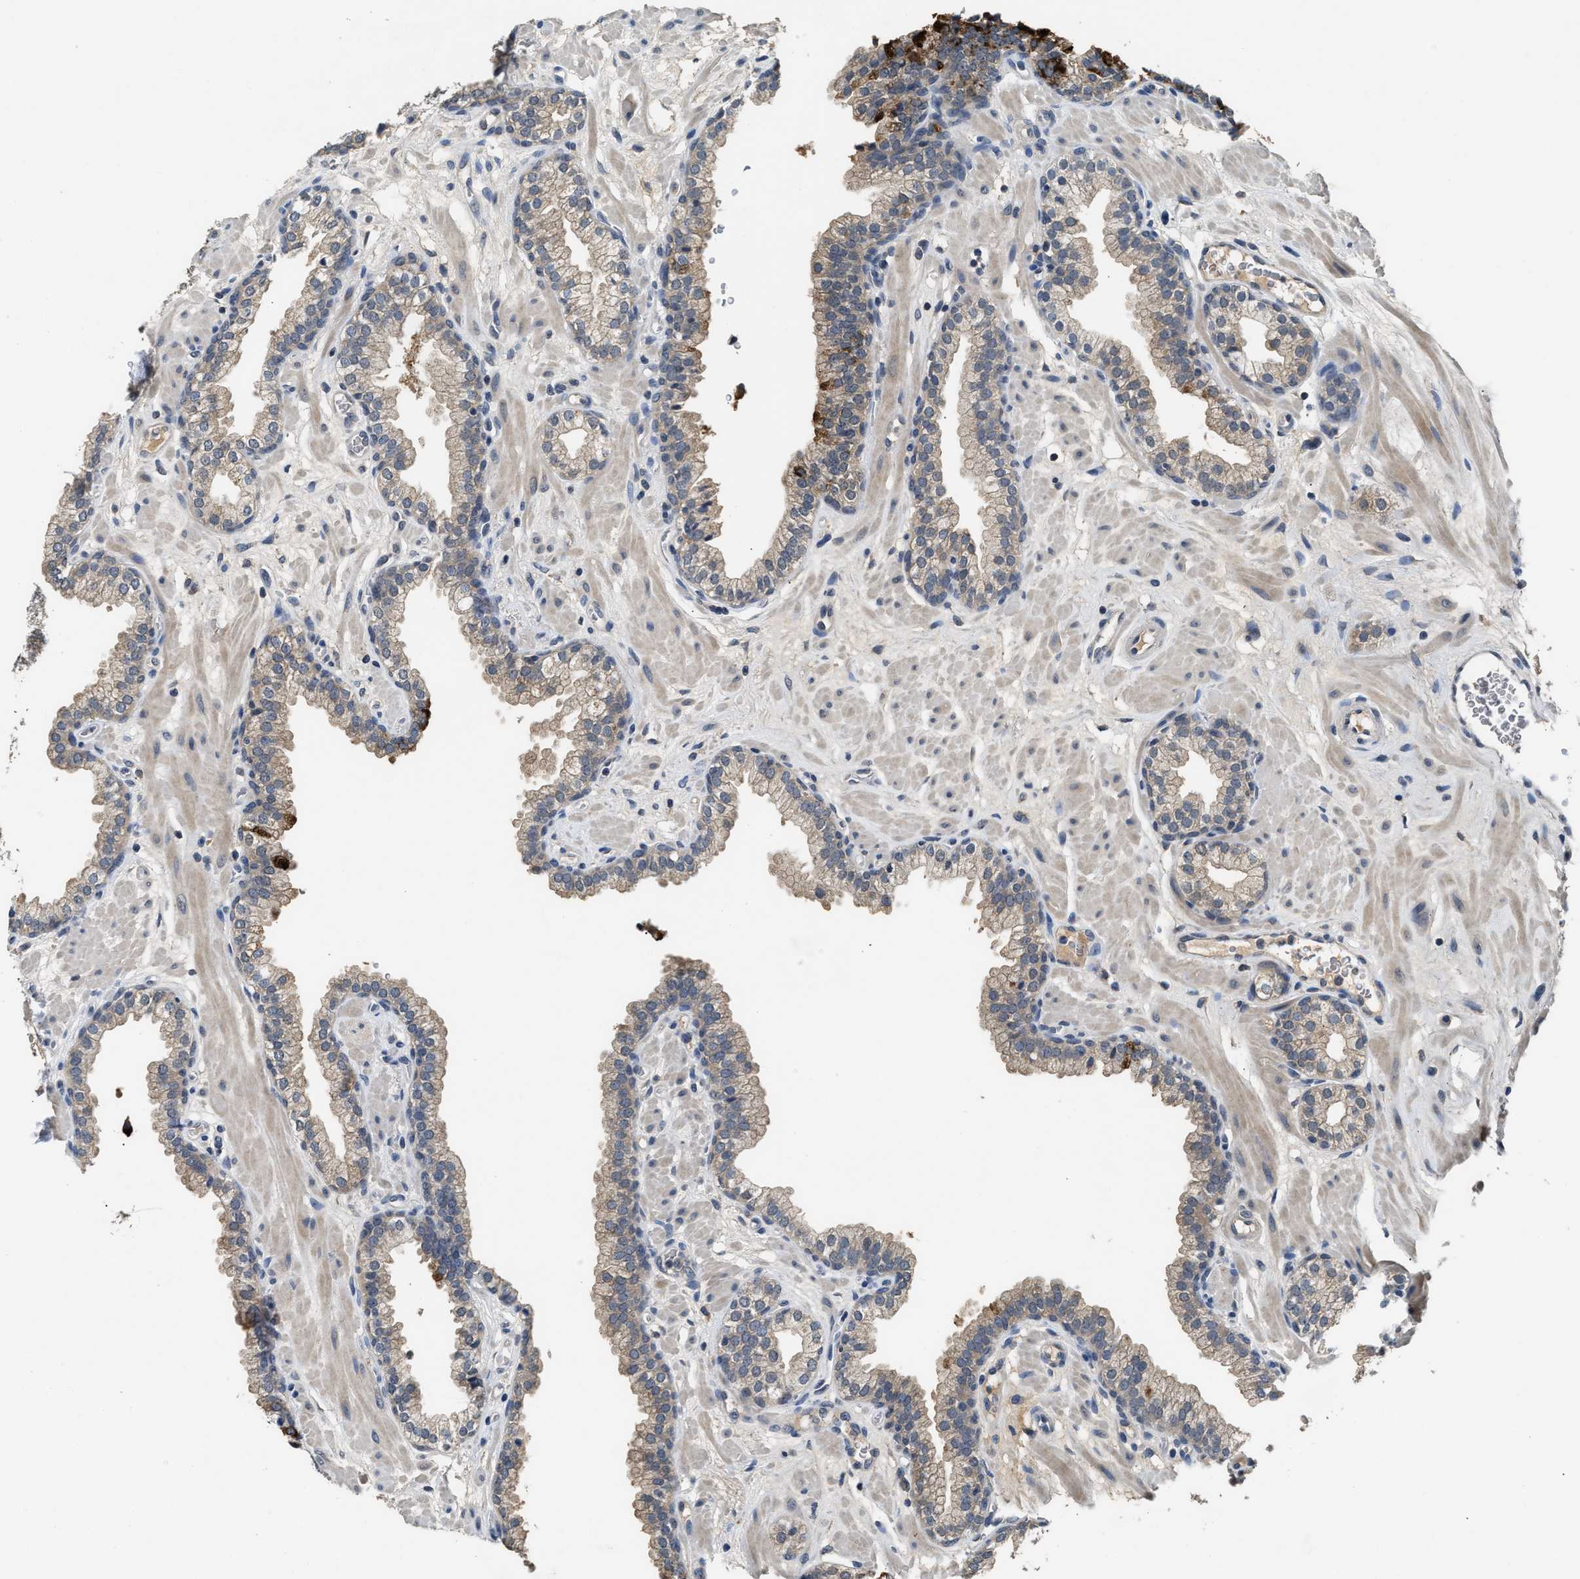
{"staining": {"intensity": "weak", "quantity": "25%-75%", "location": "cytoplasmic/membranous"}, "tissue": "prostate", "cell_type": "Glandular cells", "image_type": "normal", "snomed": [{"axis": "morphology", "description": "Normal tissue, NOS"}, {"axis": "morphology", "description": "Urothelial carcinoma, Low grade"}, {"axis": "topography", "description": "Urinary bladder"}, {"axis": "topography", "description": "Prostate"}], "caption": "Prostate stained with DAB (3,3'-diaminobenzidine) immunohistochemistry (IHC) displays low levels of weak cytoplasmic/membranous expression in about 25%-75% of glandular cells.", "gene": "INHA", "patient": {"sex": "male", "age": 60}}